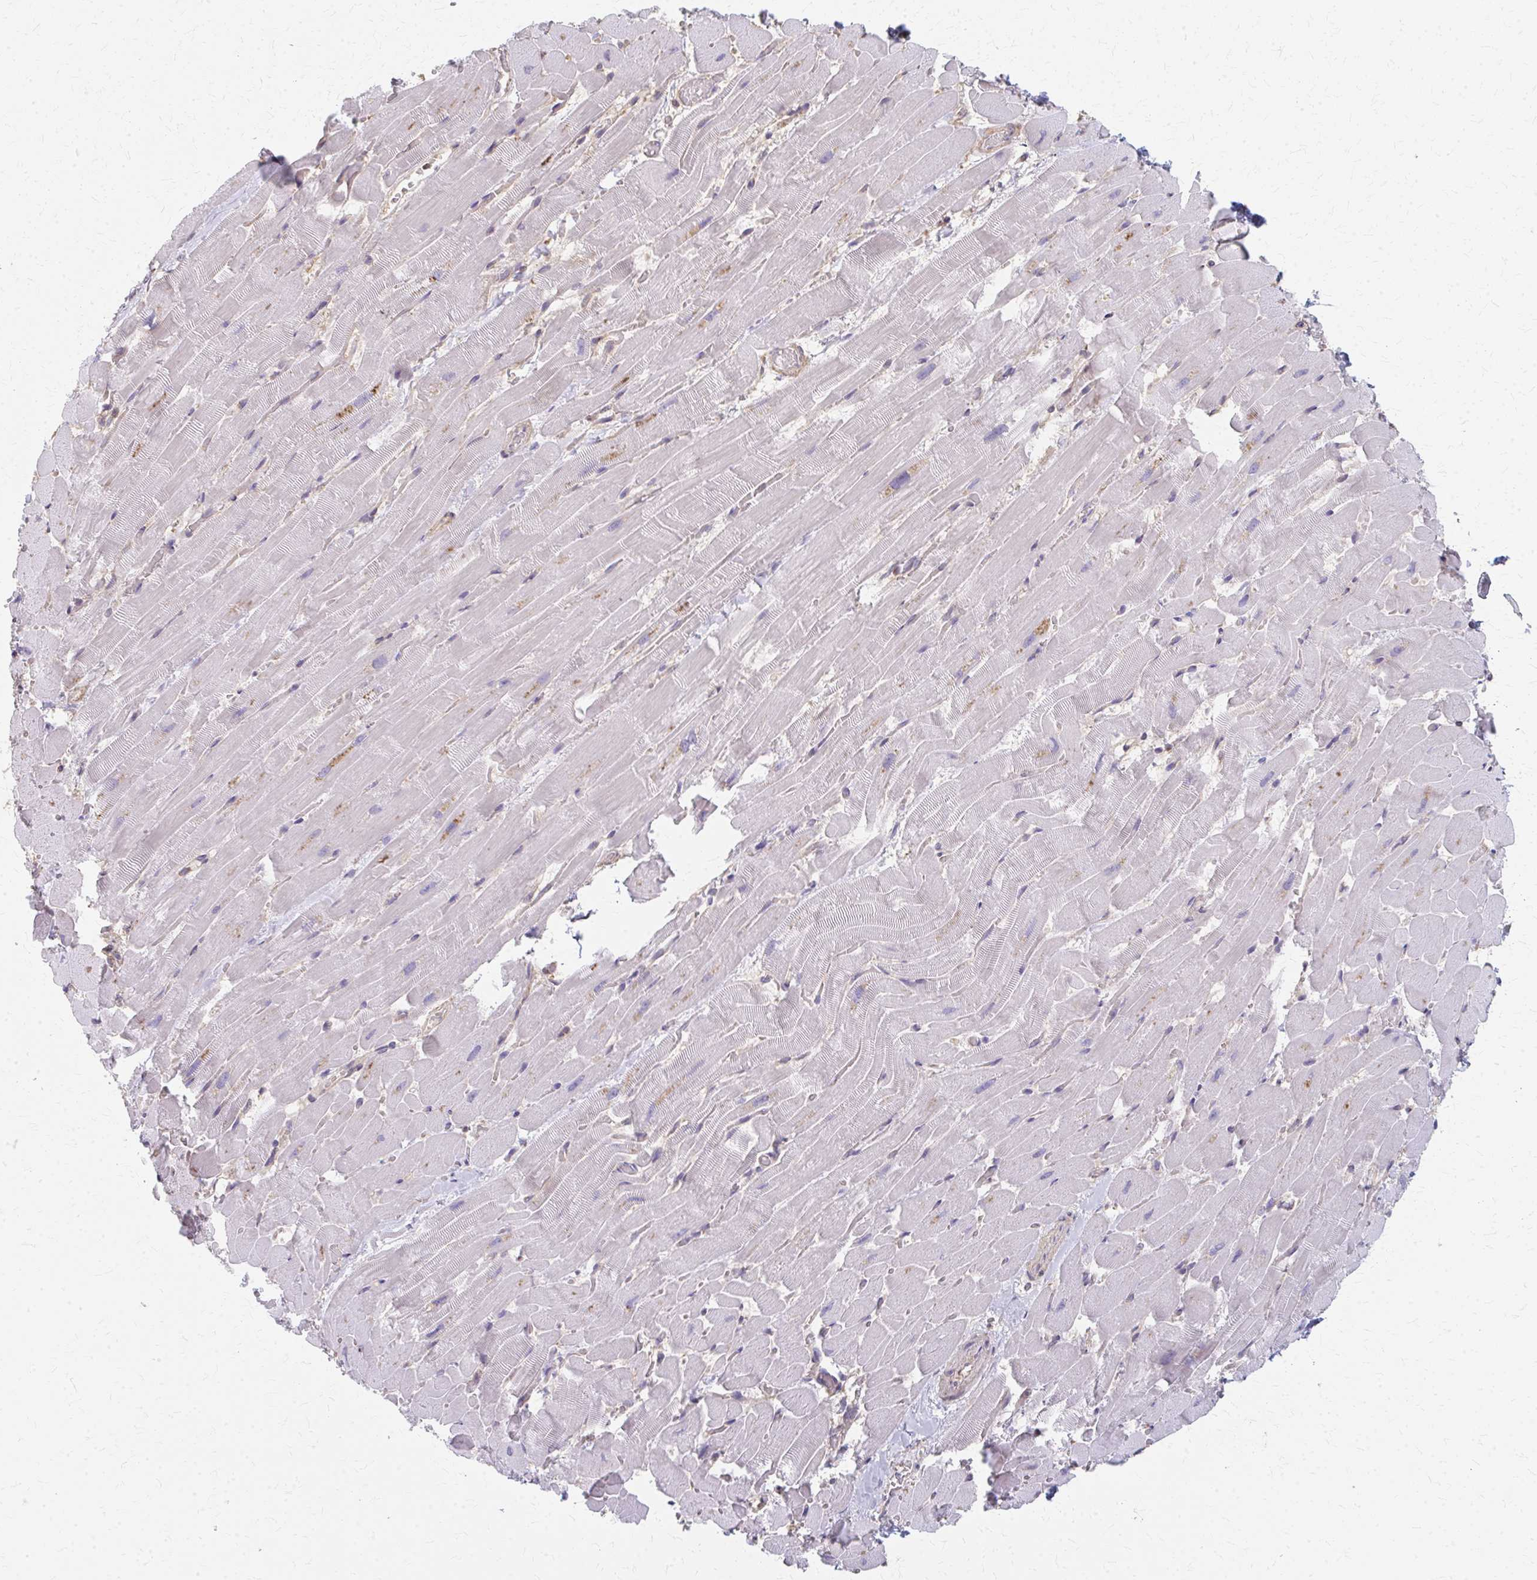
{"staining": {"intensity": "negative", "quantity": "none", "location": "none"}, "tissue": "heart muscle", "cell_type": "Cardiomyocytes", "image_type": "normal", "snomed": [{"axis": "morphology", "description": "Normal tissue, NOS"}, {"axis": "topography", "description": "Heart"}], "caption": "High power microscopy image of an immunohistochemistry (IHC) histopathology image of unremarkable heart muscle, revealing no significant expression in cardiomyocytes.", "gene": "RABGAP1L", "patient": {"sex": "male", "age": 37}}